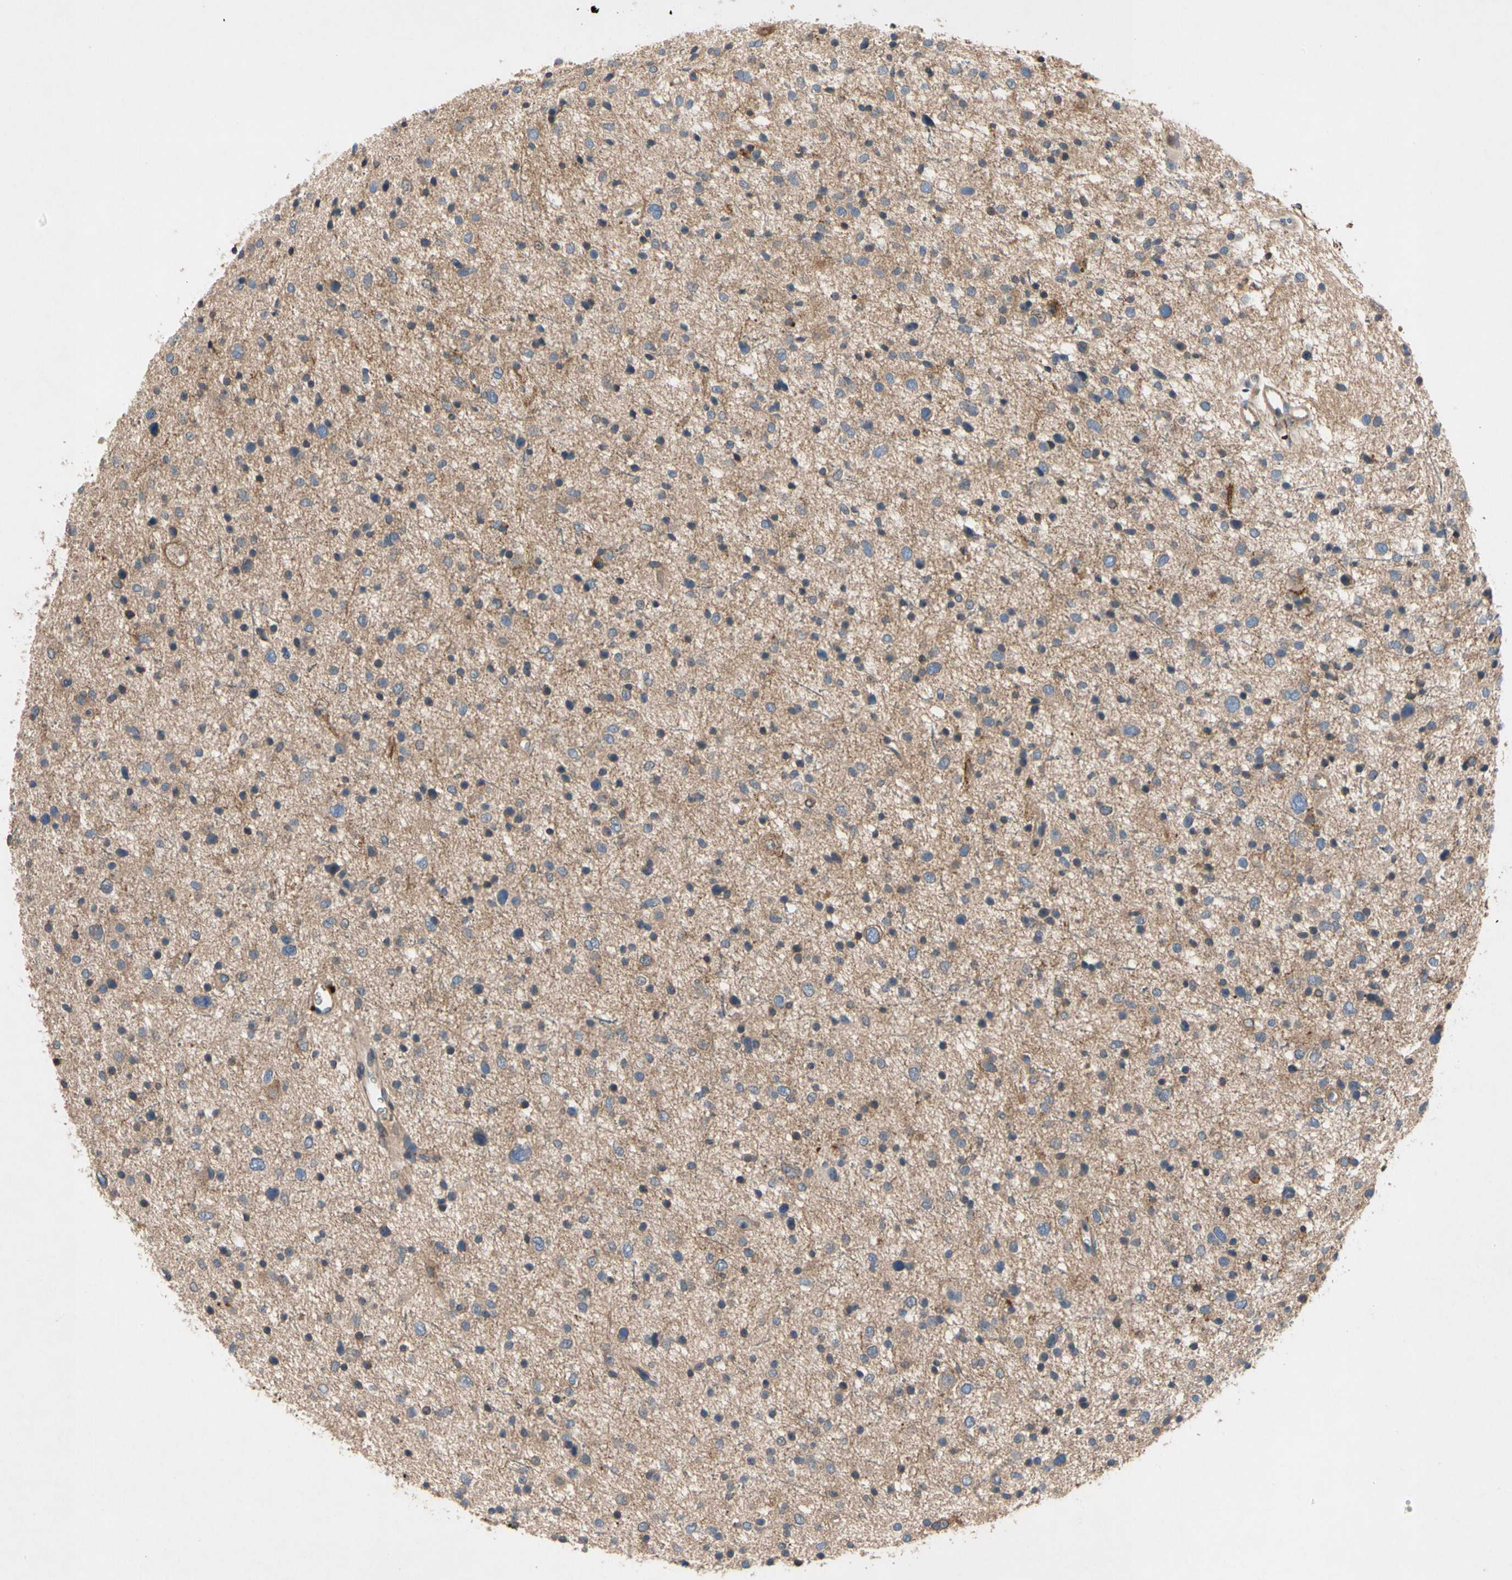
{"staining": {"intensity": "negative", "quantity": "none", "location": "none"}, "tissue": "glioma", "cell_type": "Tumor cells", "image_type": "cancer", "snomed": [{"axis": "morphology", "description": "Glioma, malignant, Low grade"}, {"axis": "topography", "description": "Brain"}], "caption": "Tumor cells show no significant protein staining in malignant glioma (low-grade). (DAB (3,3'-diaminobenzidine) immunohistochemistry (IHC) visualized using brightfield microscopy, high magnification).", "gene": "CRTAC1", "patient": {"sex": "female", "age": 37}}